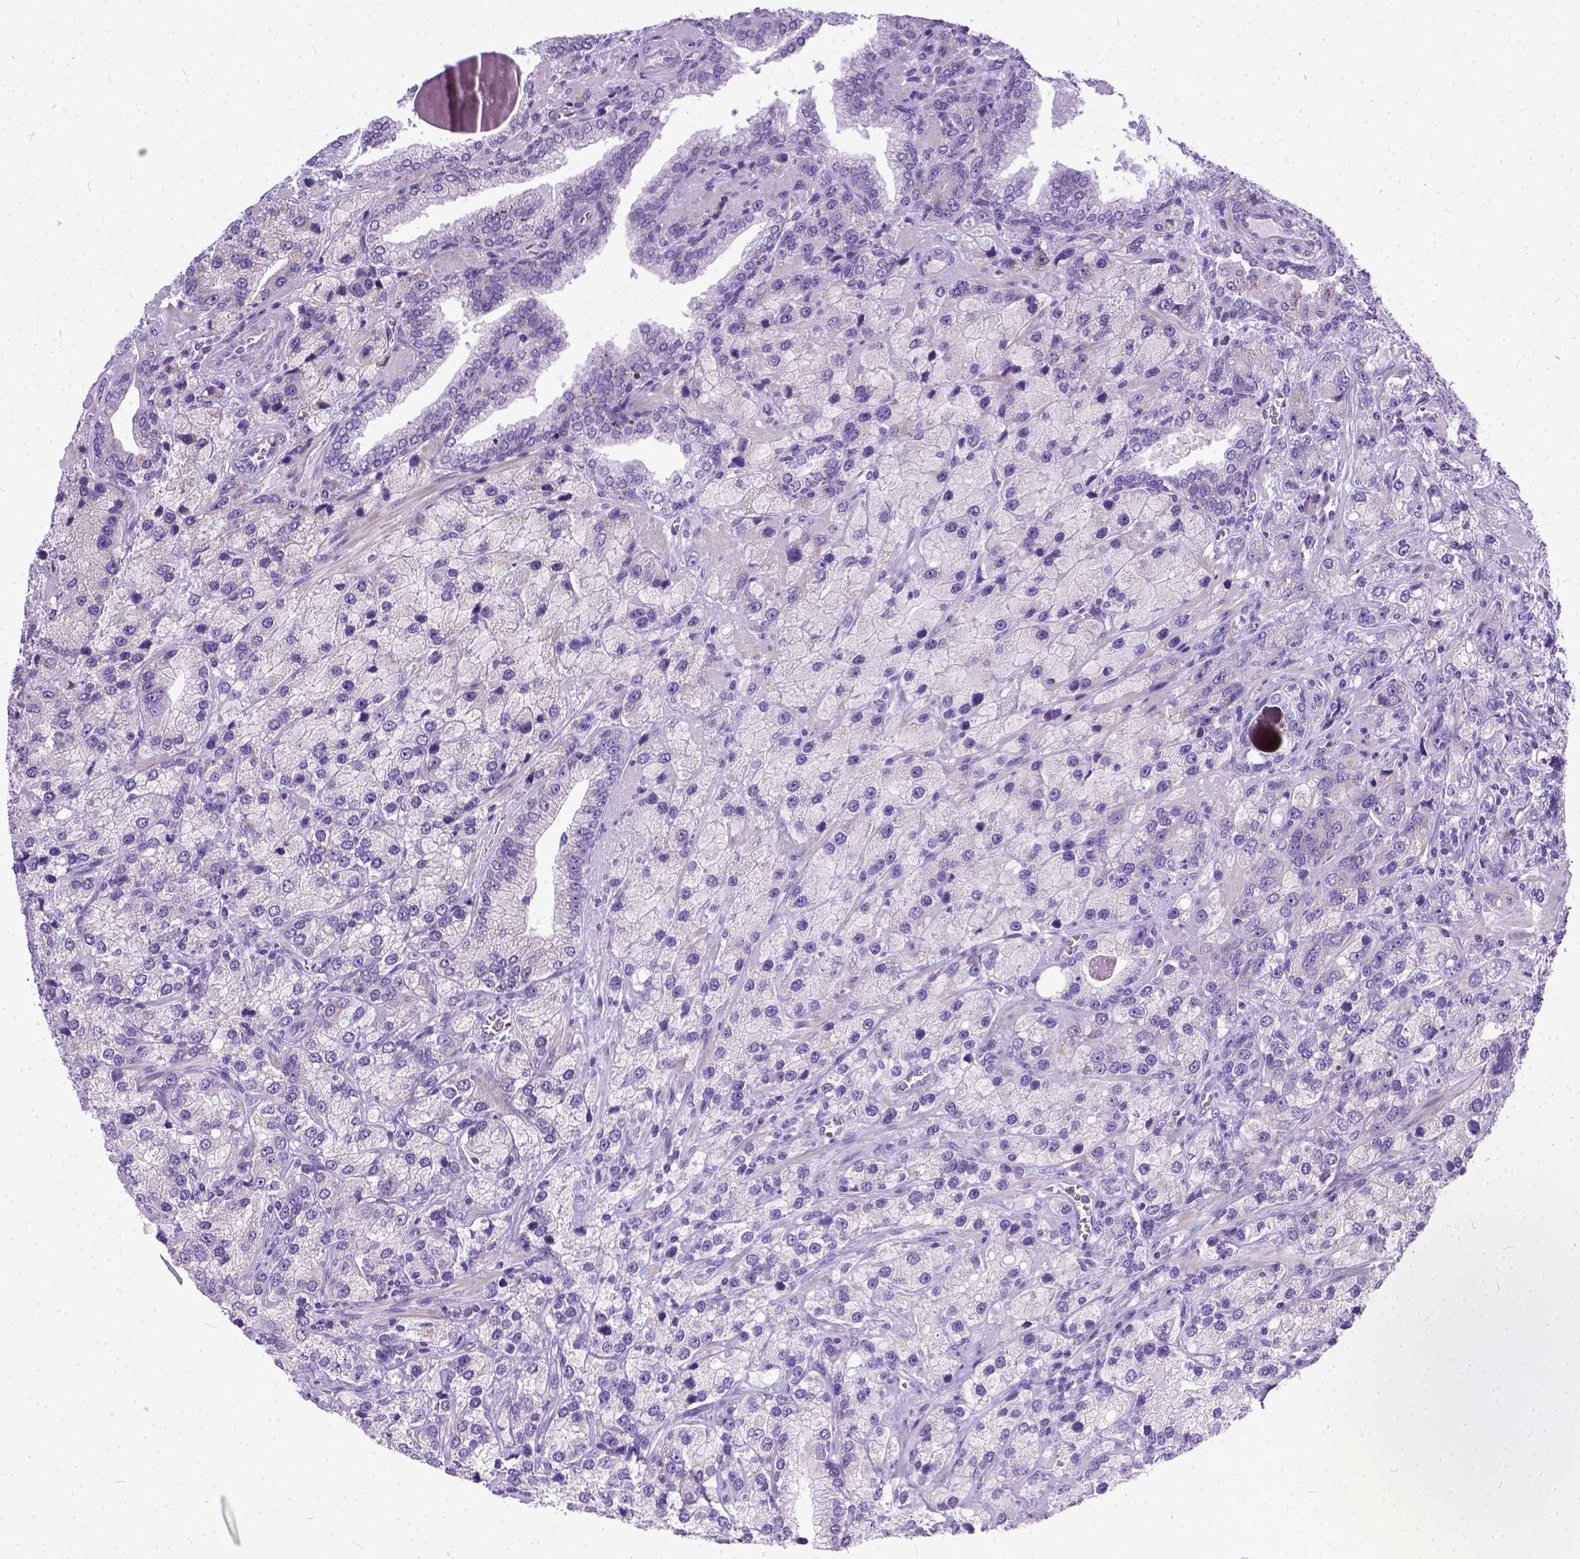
{"staining": {"intensity": "negative", "quantity": "none", "location": "none"}, "tissue": "prostate cancer", "cell_type": "Tumor cells", "image_type": "cancer", "snomed": [{"axis": "morphology", "description": "Adenocarcinoma, NOS"}, {"axis": "topography", "description": "Prostate"}], "caption": "This is an immunohistochemistry (IHC) image of prostate cancer (adenocarcinoma). There is no expression in tumor cells.", "gene": "PLK5", "patient": {"sex": "male", "age": 63}}